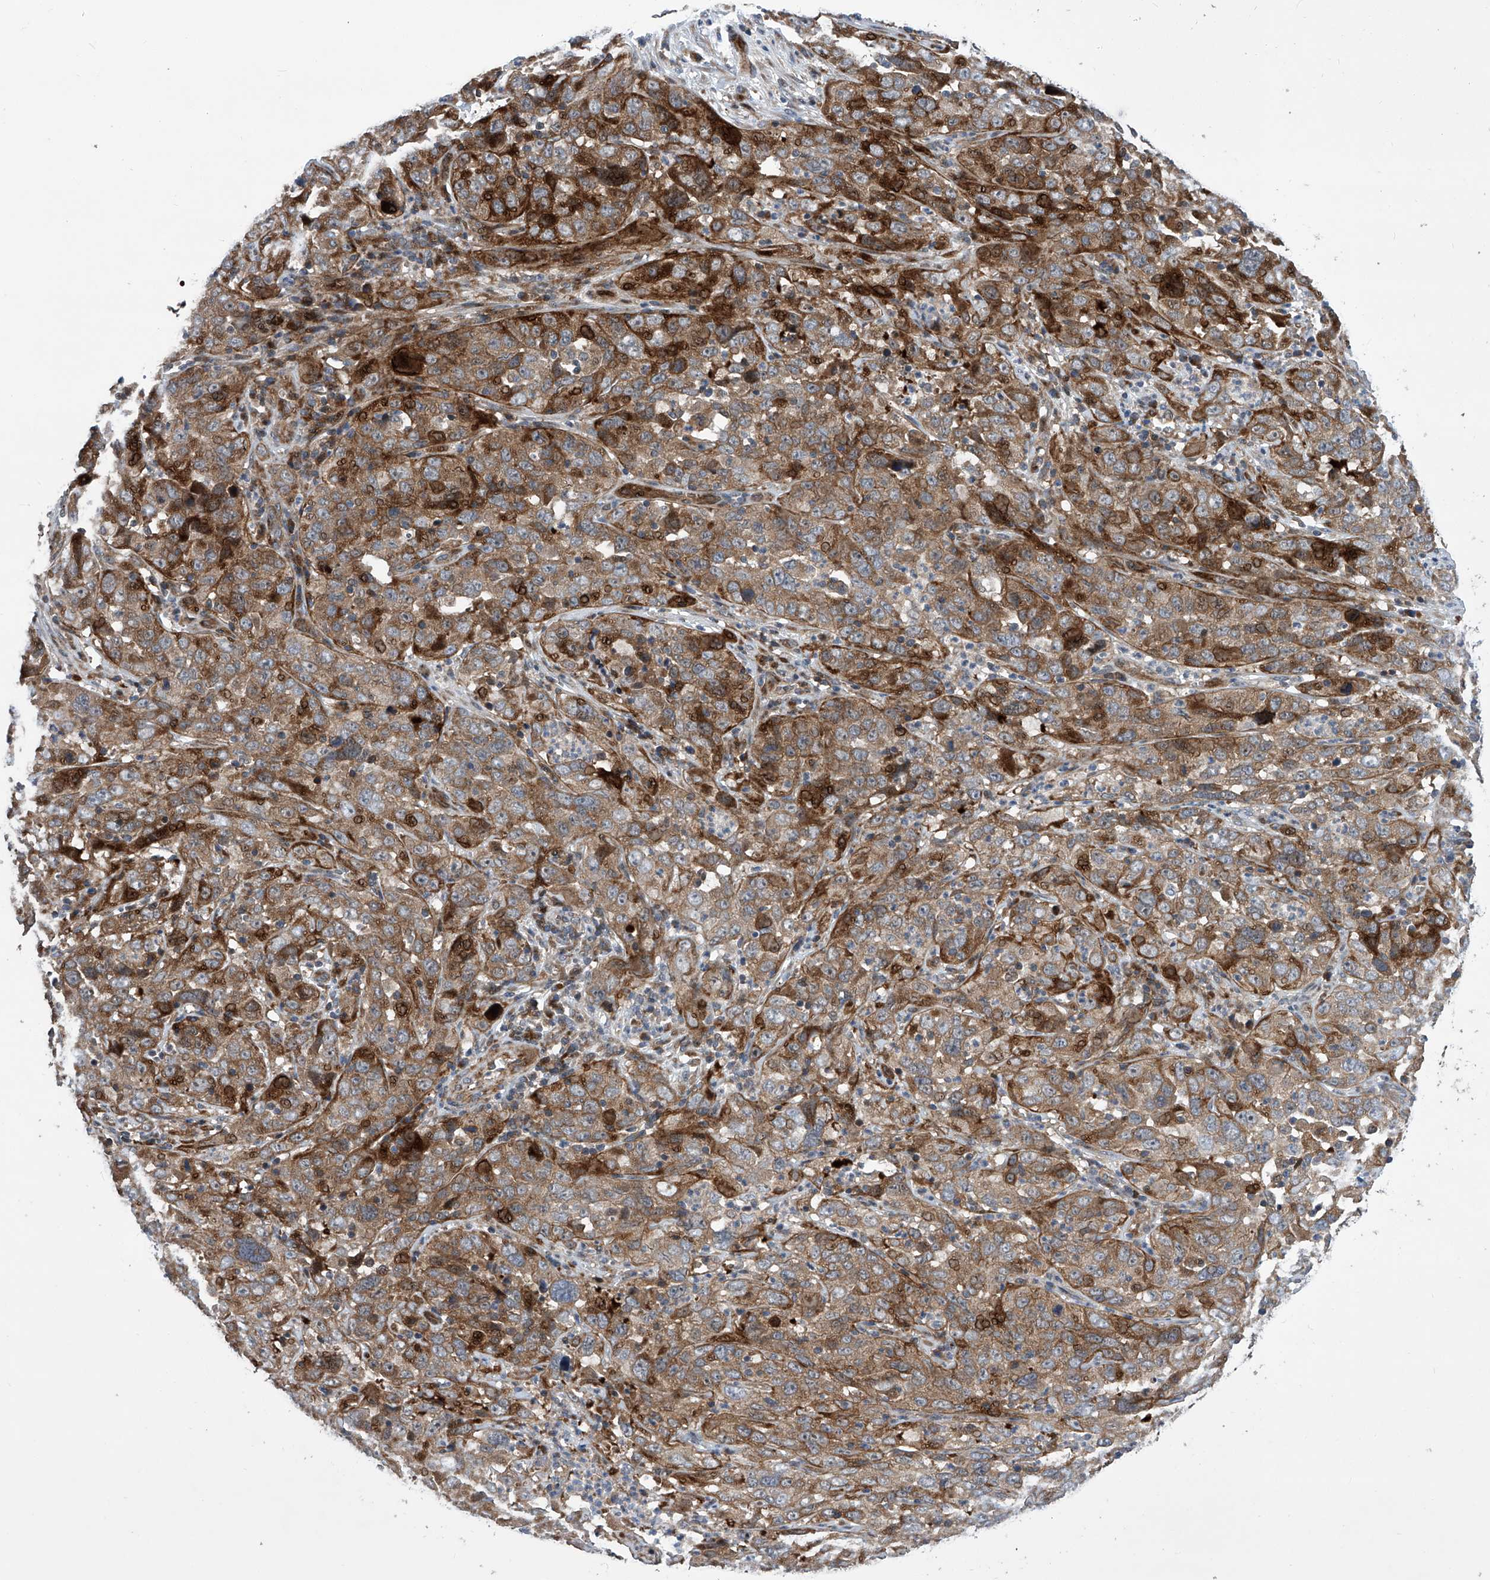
{"staining": {"intensity": "strong", "quantity": ">75%", "location": "cytoplasmic/membranous"}, "tissue": "cervical cancer", "cell_type": "Tumor cells", "image_type": "cancer", "snomed": [{"axis": "morphology", "description": "Squamous cell carcinoma, NOS"}, {"axis": "topography", "description": "Cervix"}], "caption": "Immunohistochemistry (IHC) micrograph of neoplastic tissue: human cervical cancer stained using immunohistochemistry (IHC) reveals high levels of strong protein expression localized specifically in the cytoplasmic/membranous of tumor cells, appearing as a cytoplasmic/membranous brown color.", "gene": "USF3", "patient": {"sex": "female", "age": 32}}